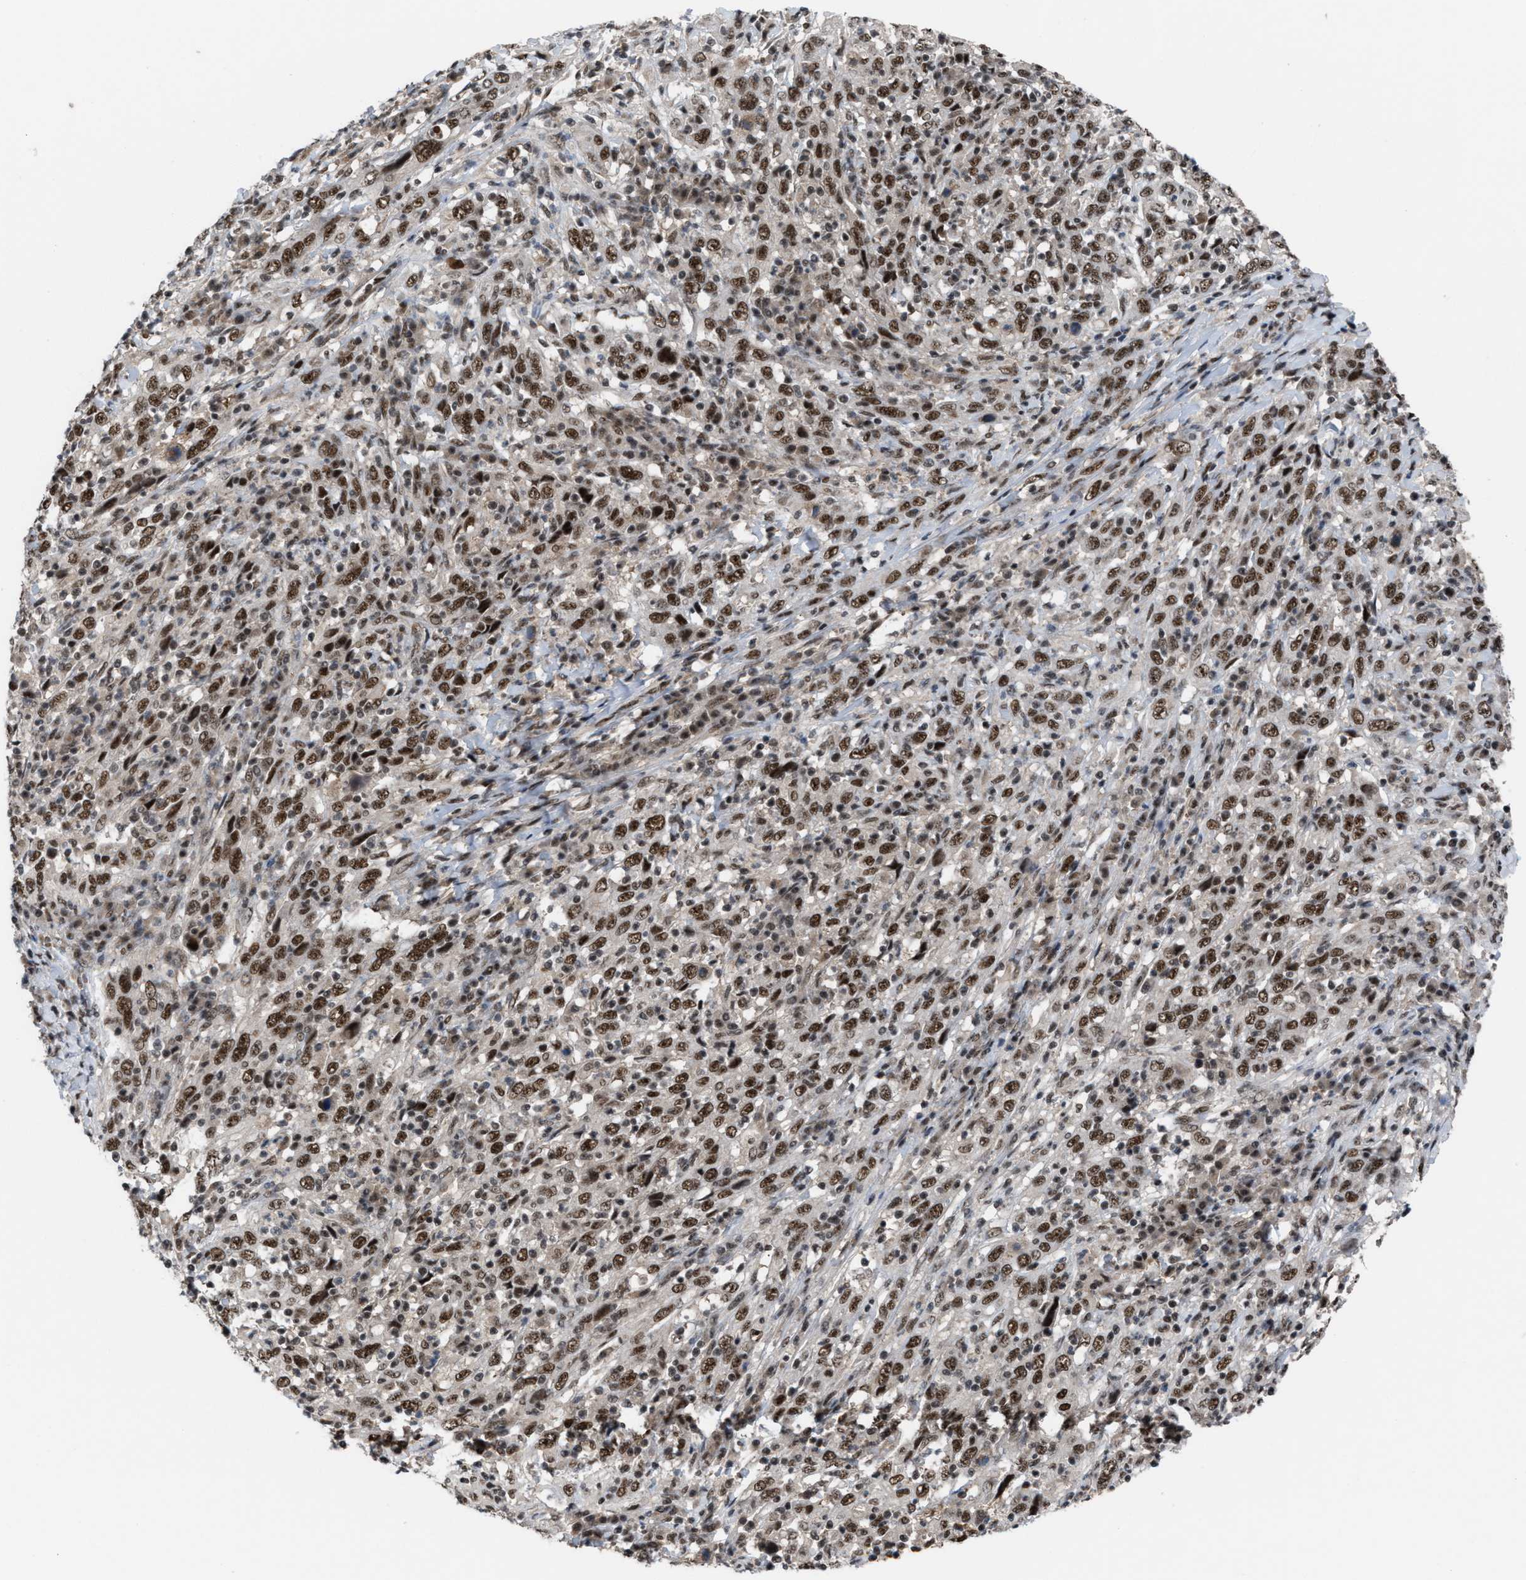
{"staining": {"intensity": "strong", "quantity": ">75%", "location": "nuclear"}, "tissue": "cervical cancer", "cell_type": "Tumor cells", "image_type": "cancer", "snomed": [{"axis": "morphology", "description": "Squamous cell carcinoma, NOS"}, {"axis": "topography", "description": "Cervix"}], "caption": "Protein staining shows strong nuclear staining in approximately >75% of tumor cells in cervical cancer (squamous cell carcinoma).", "gene": "PRPF4", "patient": {"sex": "female", "age": 46}}